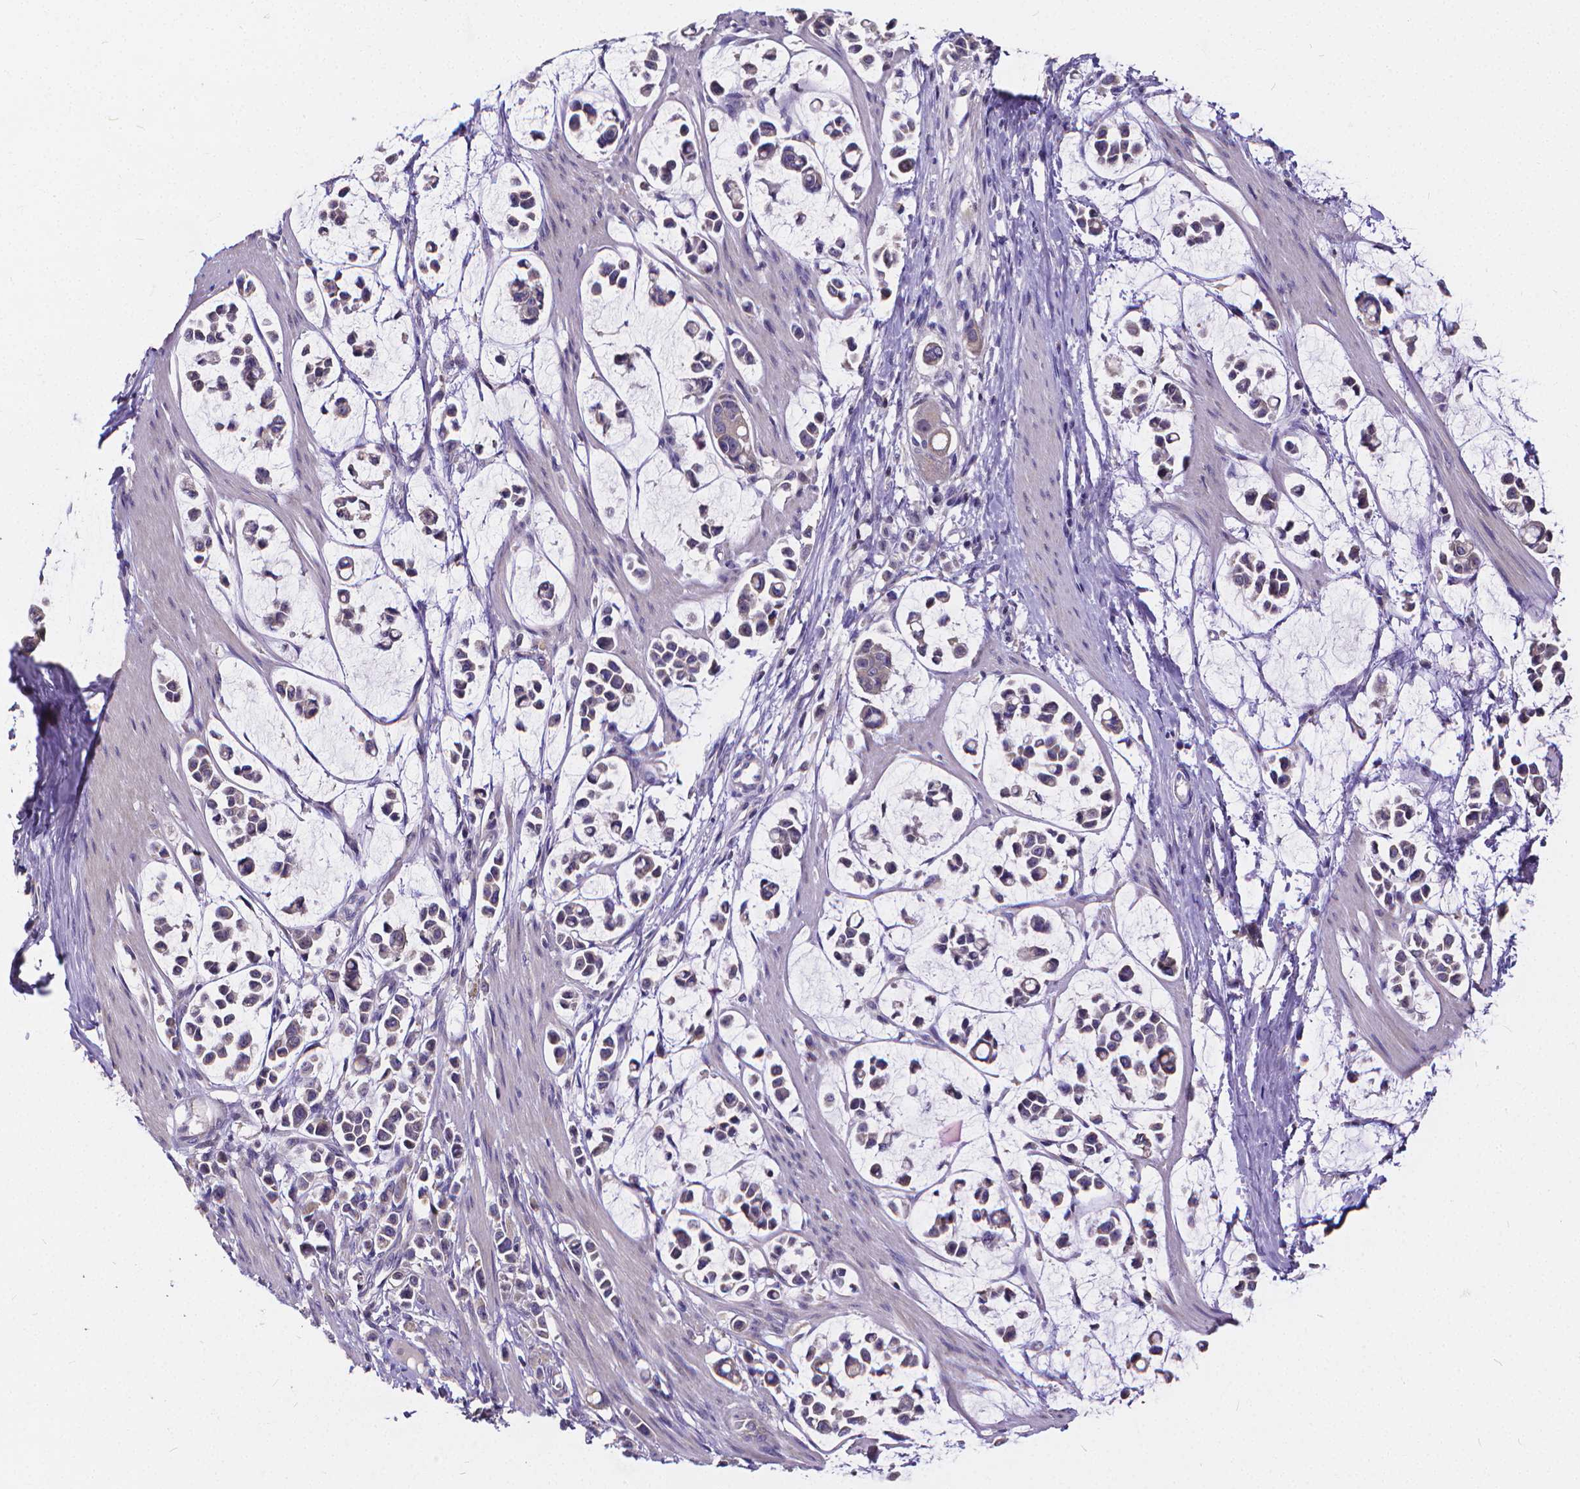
{"staining": {"intensity": "negative", "quantity": "none", "location": "none"}, "tissue": "stomach cancer", "cell_type": "Tumor cells", "image_type": "cancer", "snomed": [{"axis": "morphology", "description": "Adenocarcinoma, NOS"}, {"axis": "topography", "description": "Stomach"}], "caption": "An IHC histopathology image of stomach adenocarcinoma is shown. There is no staining in tumor cells of stomach adenocarcinoma.", "gene": "GLRB", "patient": {"sex": "male", "age": 82}}